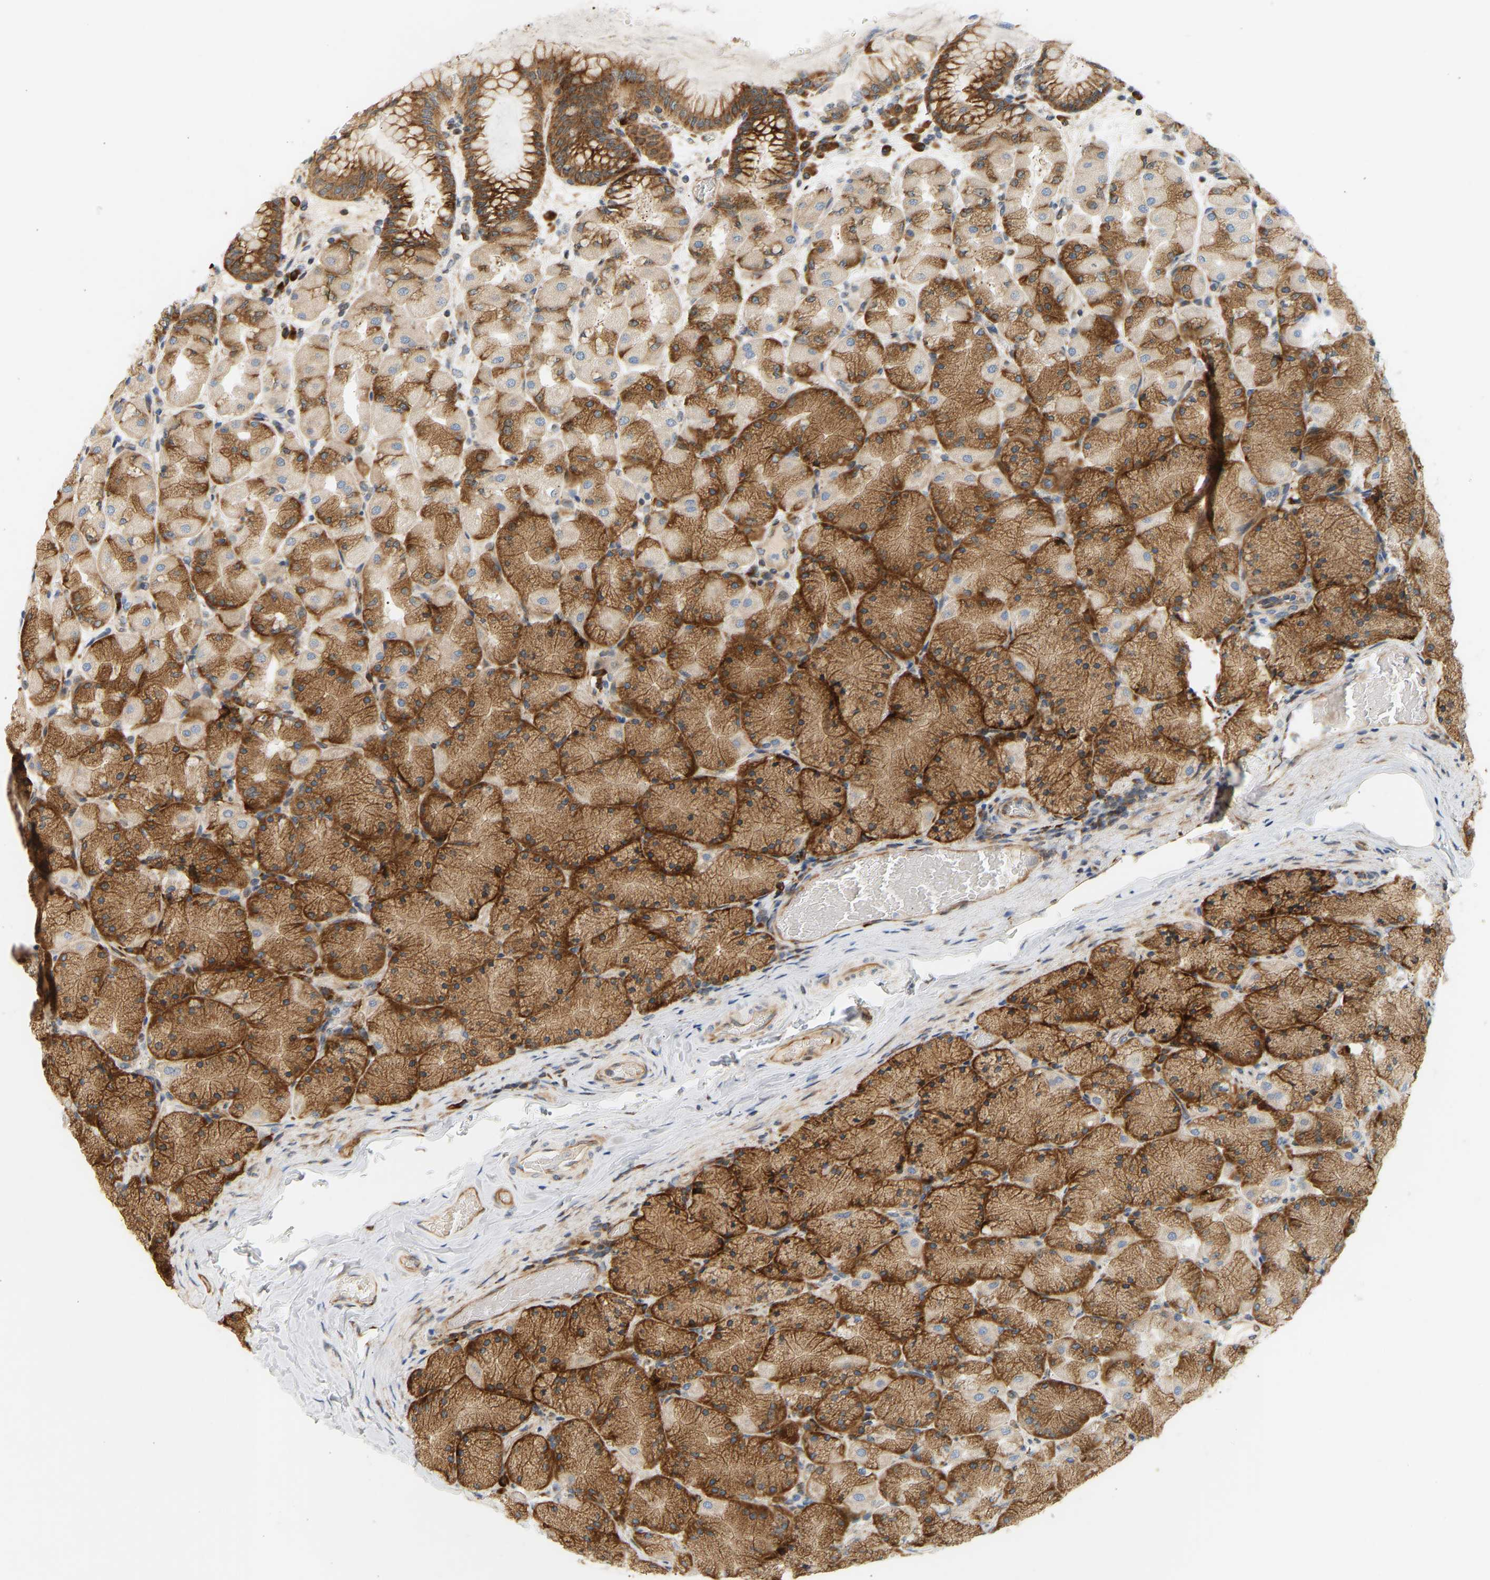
{"staining": {"intensity": "strong", "quantity": ">75%", "location": "cytoplasmic/membranous"}, "tissue": "stomach", "cell_type": "Glandular cells", "image_type": "normal", "snomed": [{"axis": "morphology", "description": "Normal tissue, NOS"}, {"axis": "topography", "description": "Stomach, upper"}], "caption": "Stomach stained with immunohistochemistry demonstrates strong cytoplasmic/membranous positivity in about >75% of glandular cells.", "gene": "RPS14", "patient": {"sex": "female", "age": 56}}